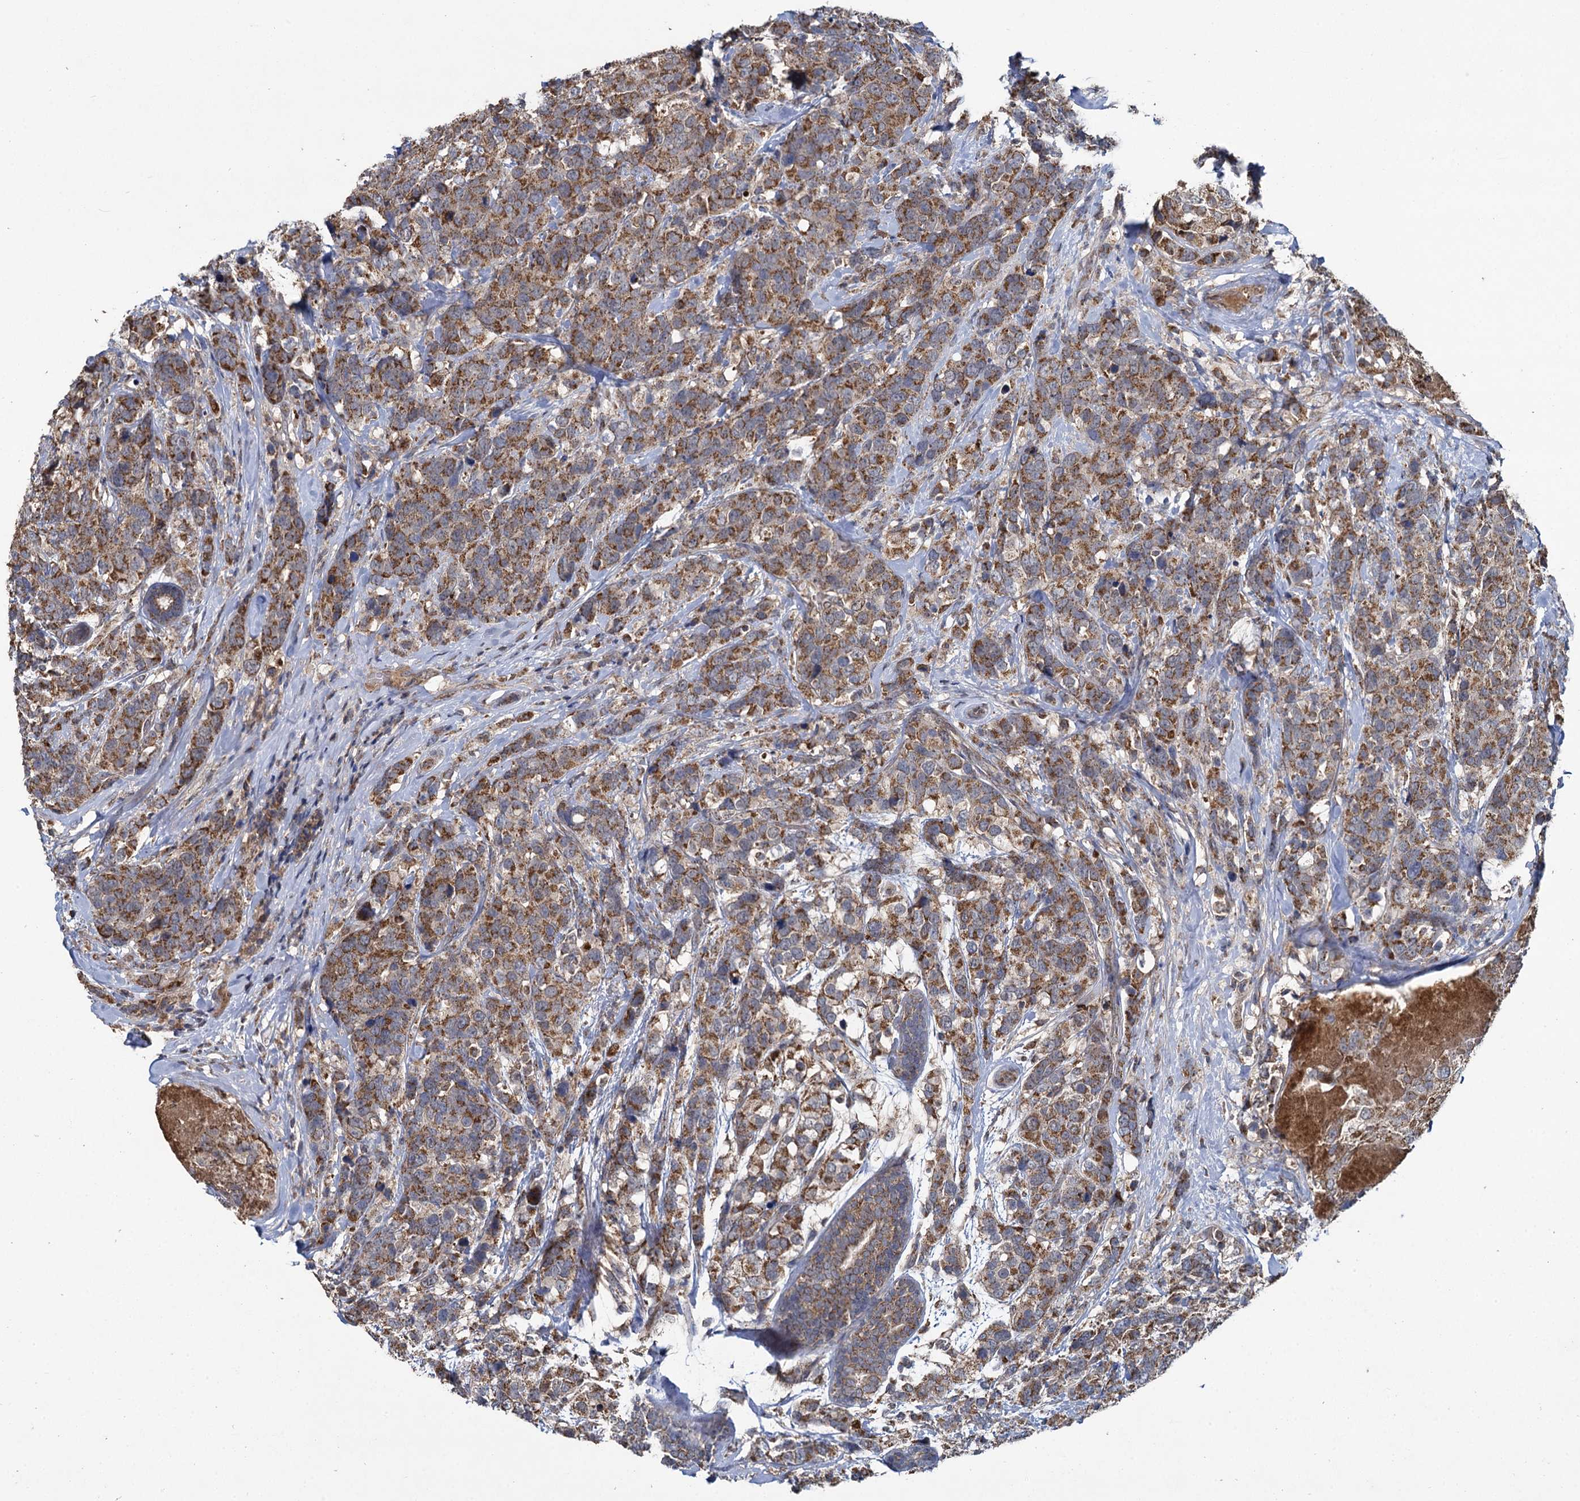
{"staining": {"intensity": "moderate", "quantity": ">75%", "location": "cytoplasmic/membranous"}, "tissue": "breast cancer", "cell_type": "Tumor cells", "image_type": "cancer", "snomed": [{"axis": "morphology", "description": "Lobular carcinoma"}, {"axis": "topography", "description": "Breast"}], "caption": "IHC staining of breast cancer (lobular carcinoma), which displays medium levels of moderate cytoplasmic/membranous expression in about >75% of tumor cells indicating moderate cytoplasmic/membranous protein positivity. The staining was performed using DAB (brown) for protein detection and nuclei were counterstained in hematoxylin (blue).", "gene": "METTL4", "patient": {"sex": "female", "age": 59}}